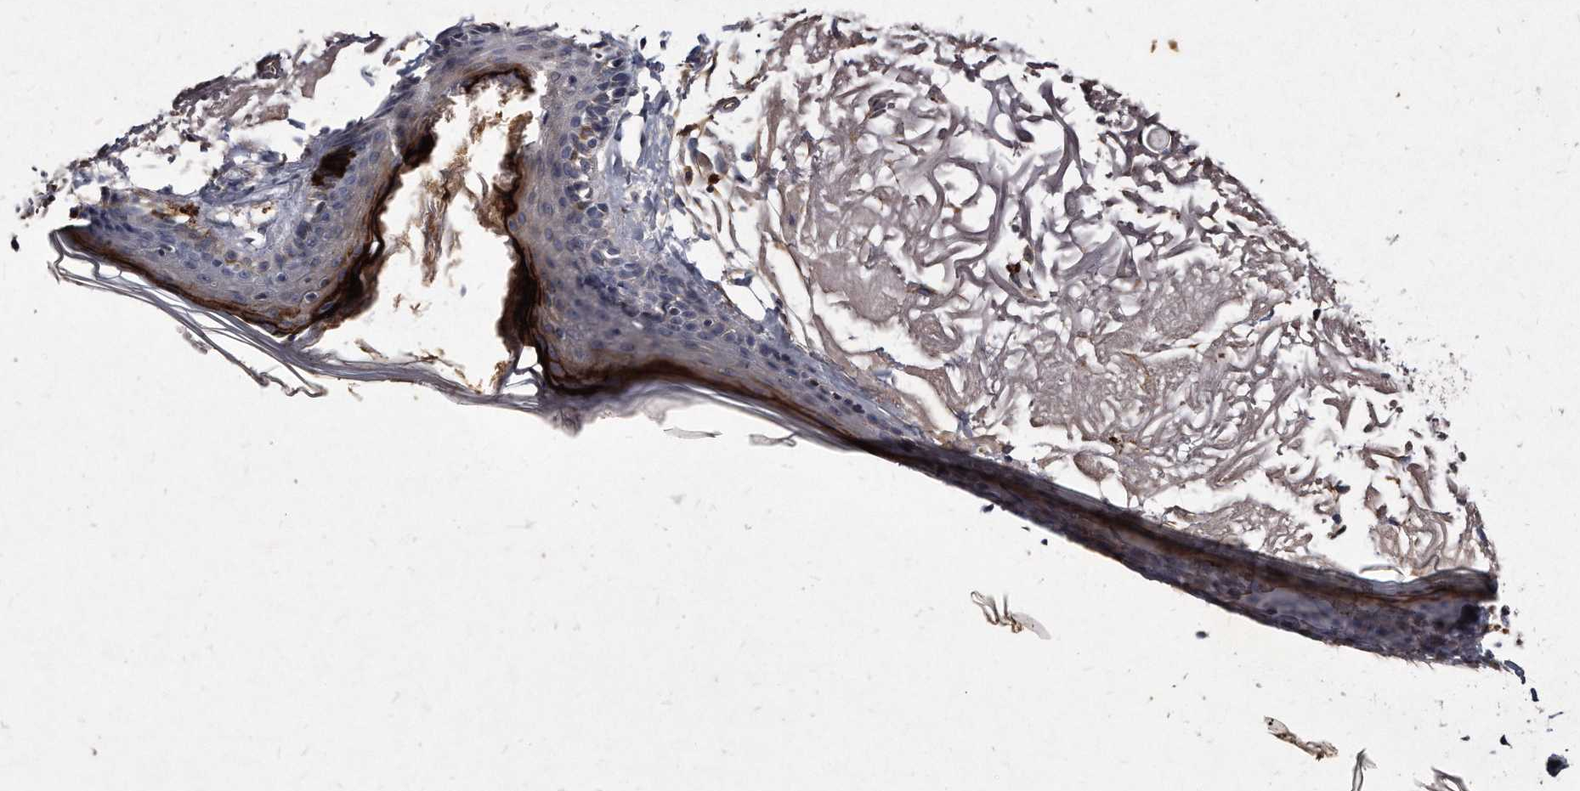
{"staining": {"intensity": "strong", "quantity": "<25%", "location": "cytoplasmic/membranous"}, "tissue": "skin", "cell_type": "Keratinocytes", "image_type": "normal", "snomed": [{"axis": "morphology", "description": "Normal tissue, NOS"}, {"axis": "topography", "description": "Skin"}, {"axis": "topography", "description": "Skeletal muscle"}], "caption": "Skin stained with immunohistochemistry demonstrates strong cytoplasmic/membranous positivity in approximately <25% of keratinocytes.", "gene": "KLHDC3", "patient": {"sex": "male", "age": 83}}